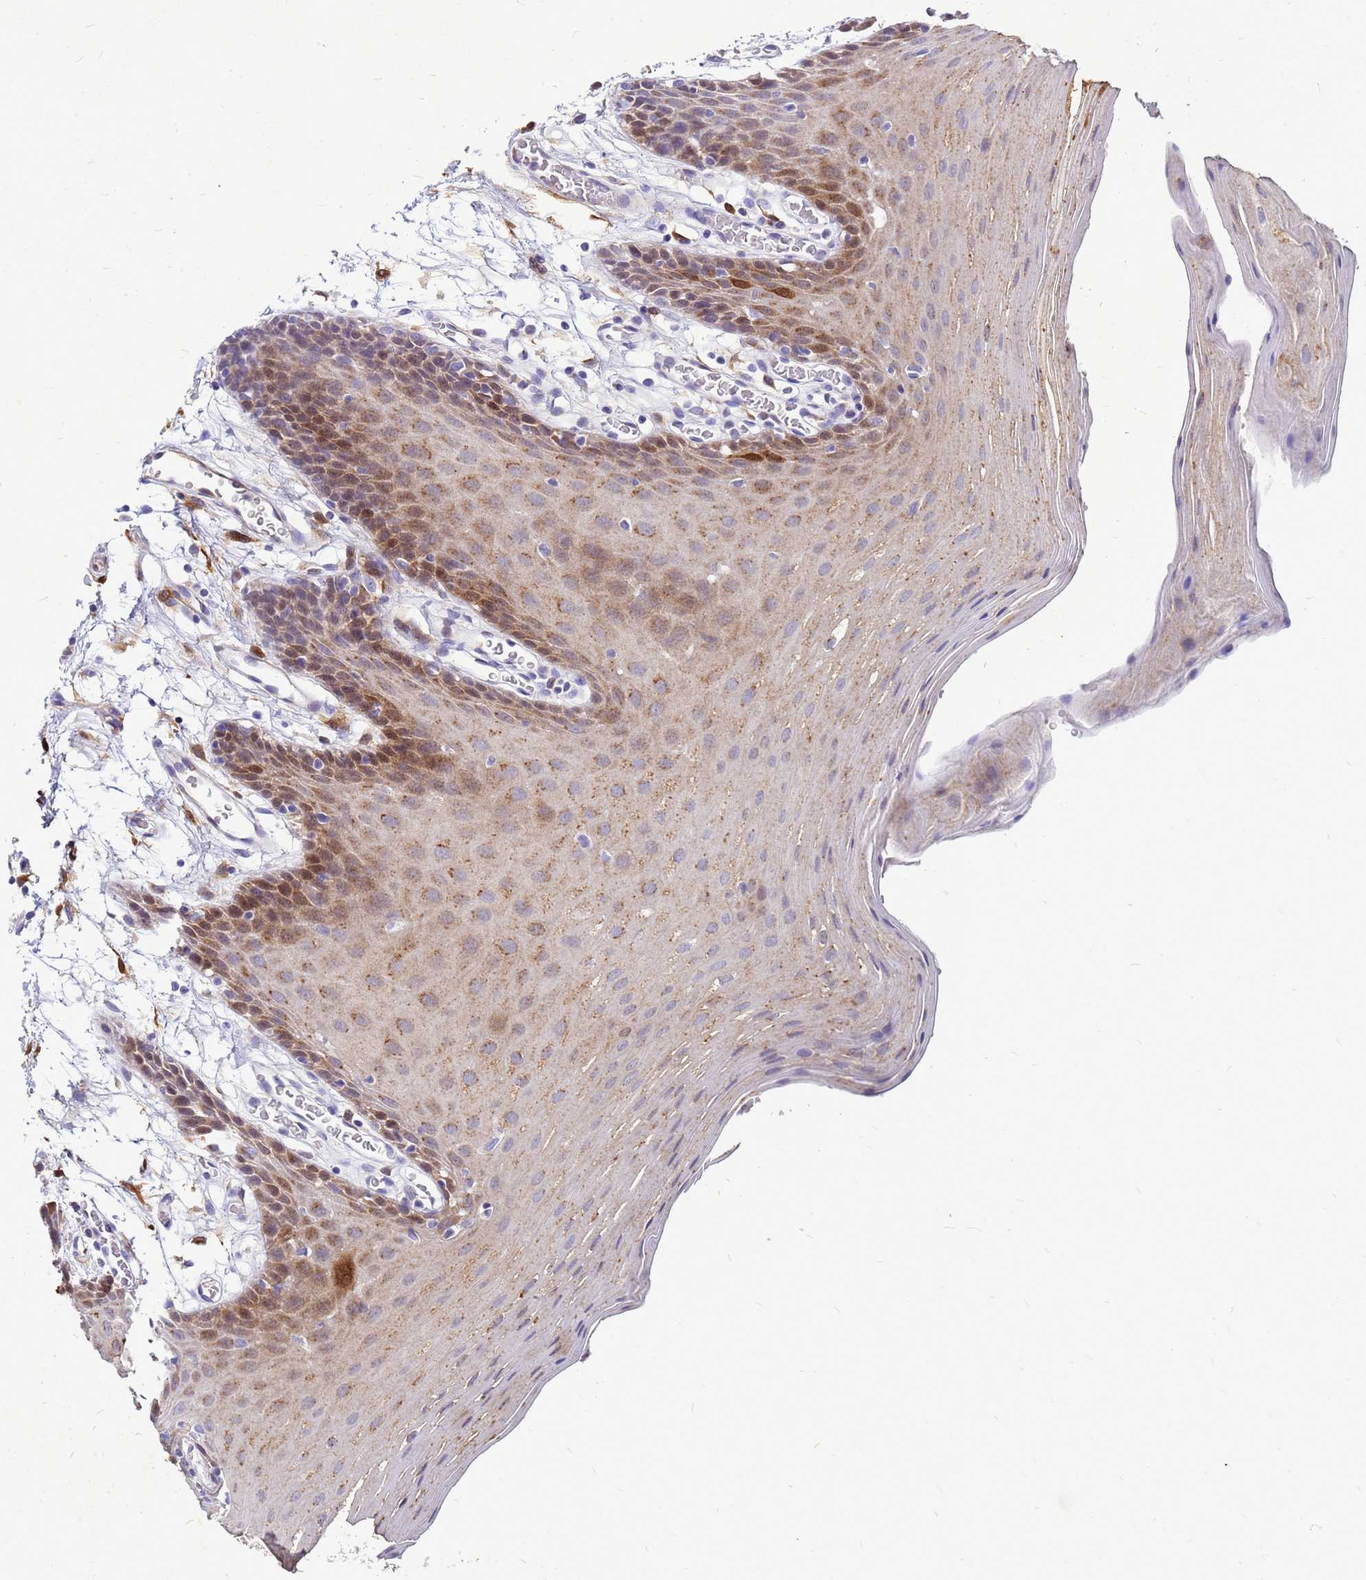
{"staining": {"intensity": "moderate", "quantity": "25%-75%", "location": "cytoplasmic/membranous,nuclear"}, "tissue": "oral mucosa", "cell_type": "Squamous epithelial cells", "image_type": "normal", "snomed": [{"axis": "morphology", "description": "Normal tissue, NOS"}, {"axis": "topography", "description": "Skeletal muscle"}, {"axis": "topography", "description": "Oral tissue"}, {"axis": "topography", "description": "Salivary gland"}, {"axis": "topography", "description": "Peripheral nerve tissue"}], "caption": "Unremarkable oral mucosa was stained to show a protein in brown. There is medium levels of moderate cytoplasmic/membranous,nuclear expression in about 25%-75% of squamous epithelial cells. (DAB IHC, brown staining for protein, blue staining for nuclei).", "gene": "AKR1C1", "patient": {"sex": "male", "age": 54}}